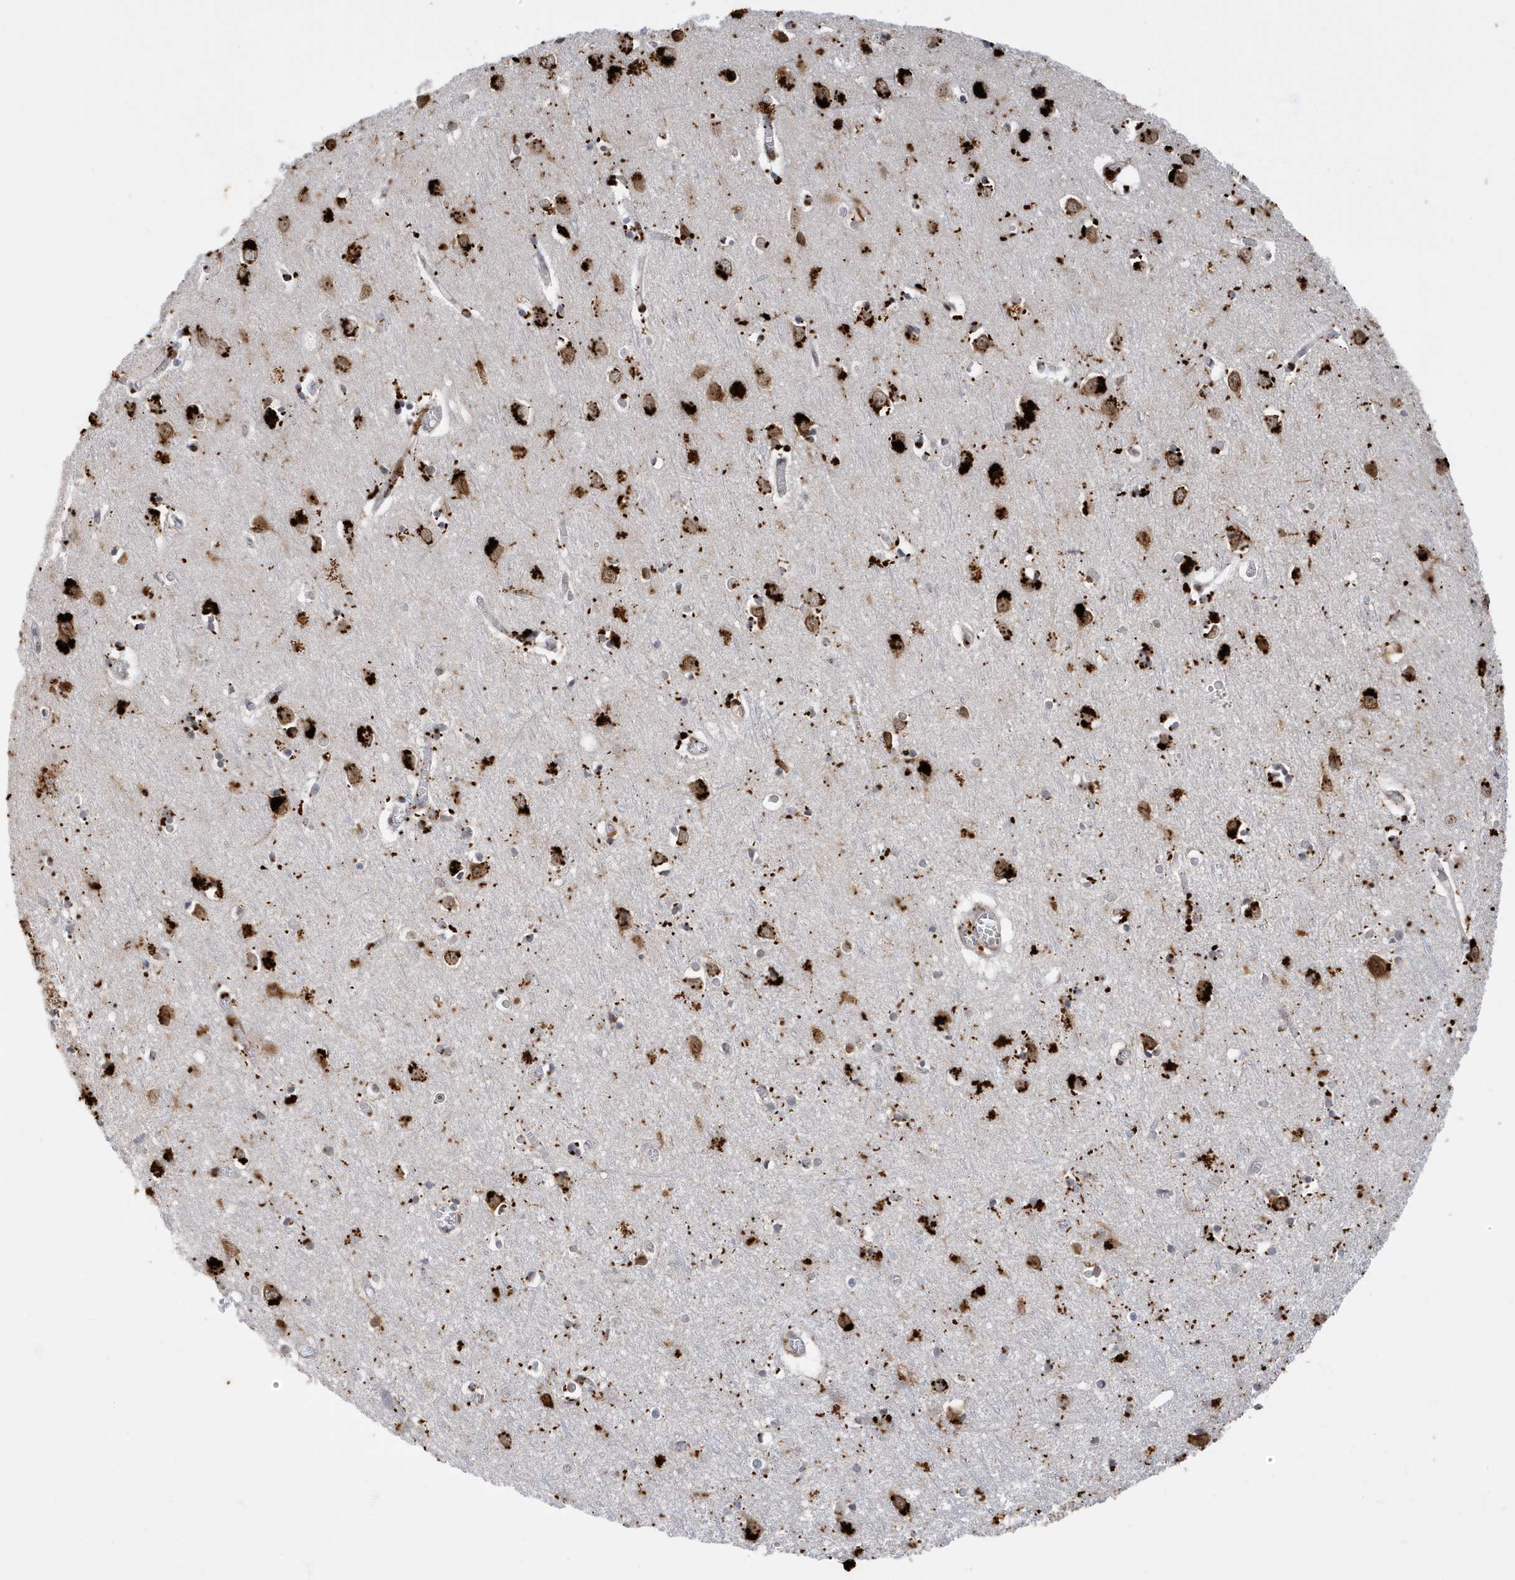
{"staining": {"intensity": "negative", "quantity": "none", "location": "none"}, "tissue": "cerebral cortex", "cell_type": "Endothelial cells", "image_type": "normal", "snomed": [{"axis": "morphology", "description": "Normal tissue, NOS"}, {"axis": "topography", "description": "Cerebral cortex"}], "caption": "Immunohistochemical staining of normal human cerebral cortex demonstrates no significant positivity in endothelial cells.", "gene": "ZNF507", "patient": {"sex": "female", "age": 64}}